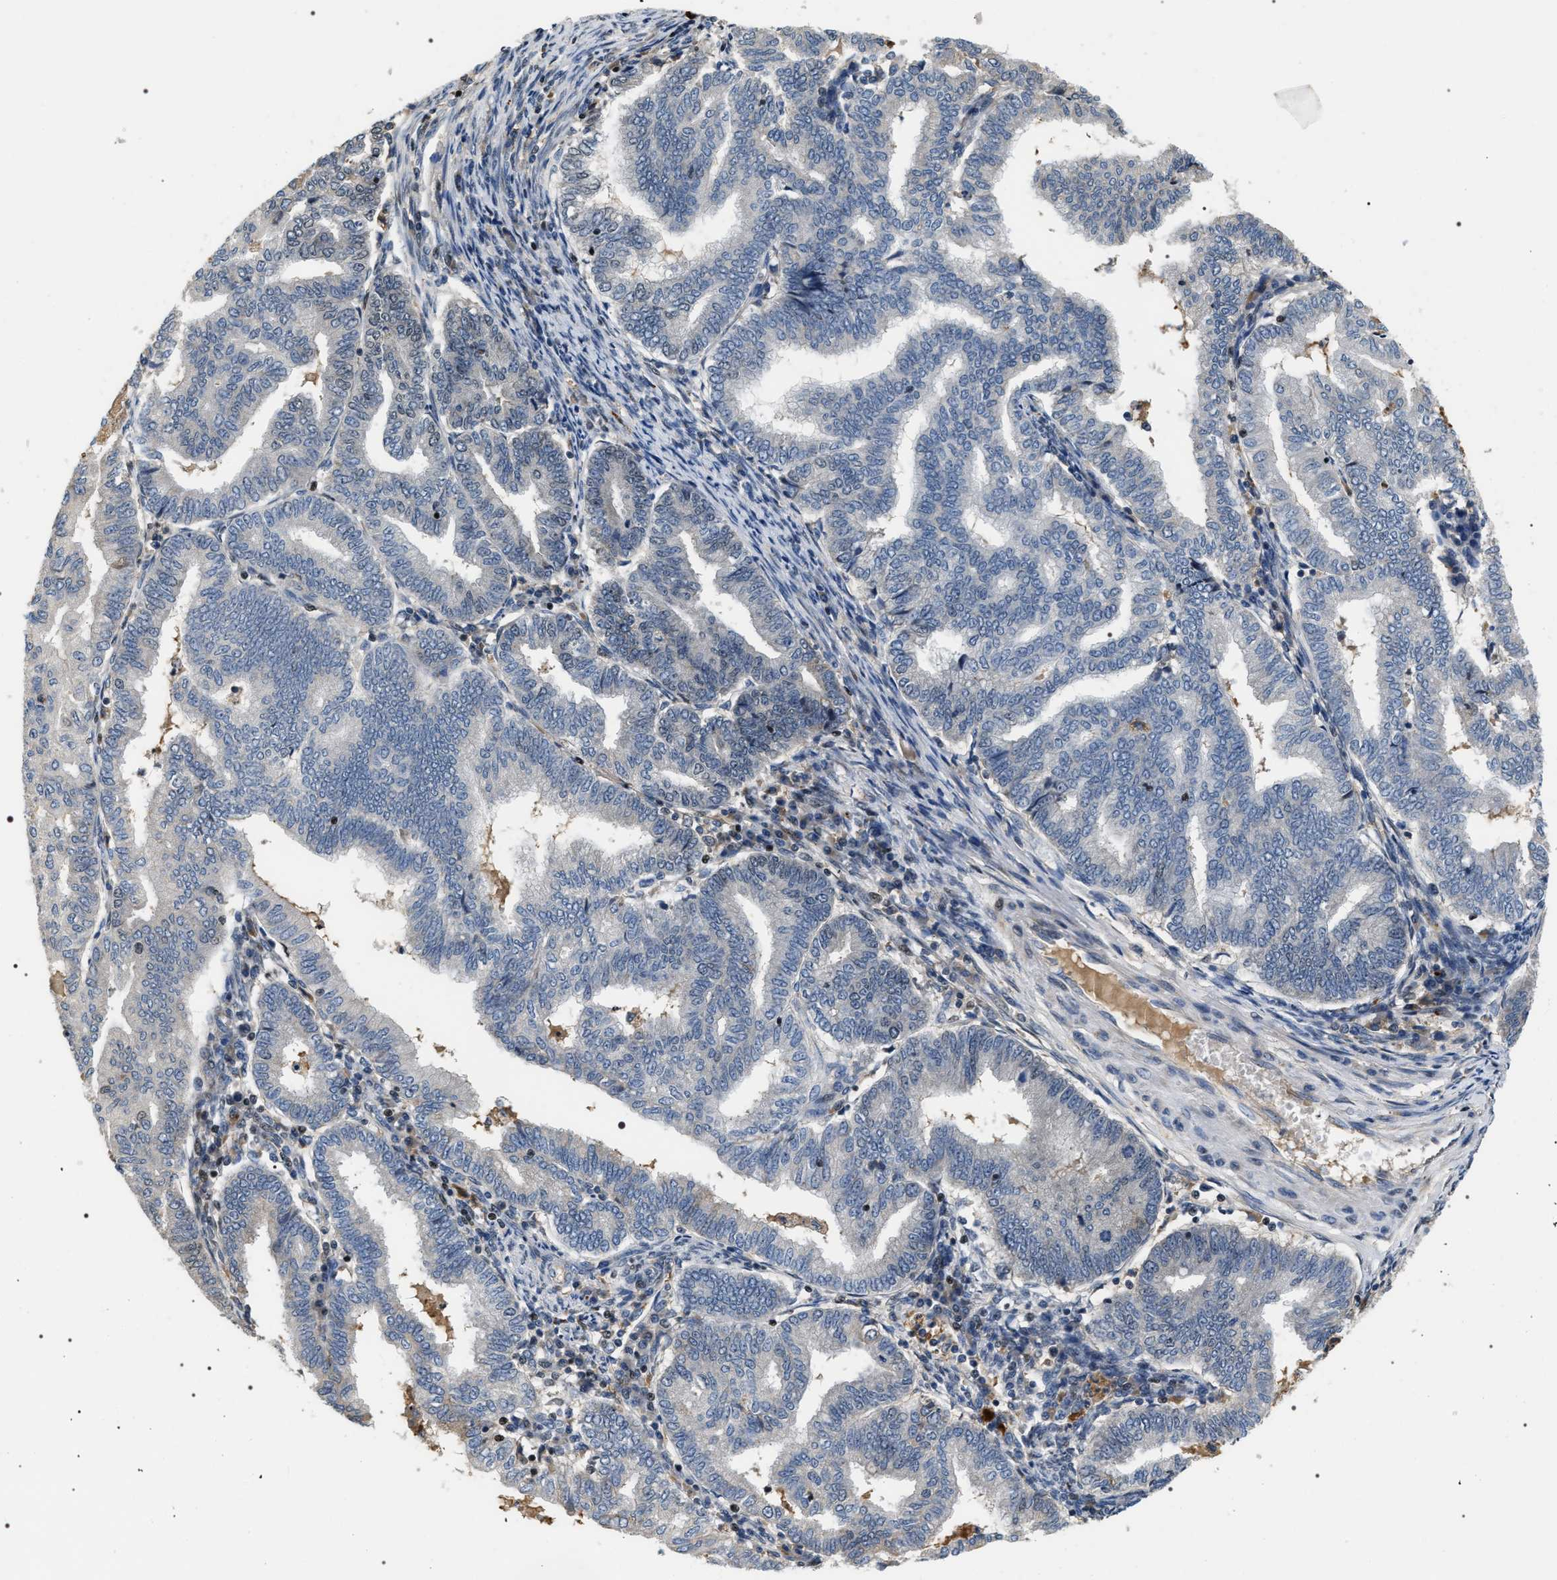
{"staining": {"intensity": "negative", "quantity": "none", "location": "none"}, "tissue": "endometrial cancer", "cell_type": "Tumor cells", "image_type": "cancer", "snomed": [{"axis": "morphology", "description": "Polyp, NOS"}, {"axis": "morphology", "description": "Adenocarcinoma, NOS"}, {"axis": "morphology", "description": "Adenoma, NOS"}, {"axis": "topography", "description": "Endometrium"}], "caption": "Immunohistochemical staining of human adenoma (endometrial) exhibits no significant positivity in tumor cells.", "gene": "C7orf25", "patient": {"sex": "female", "age": 79}}